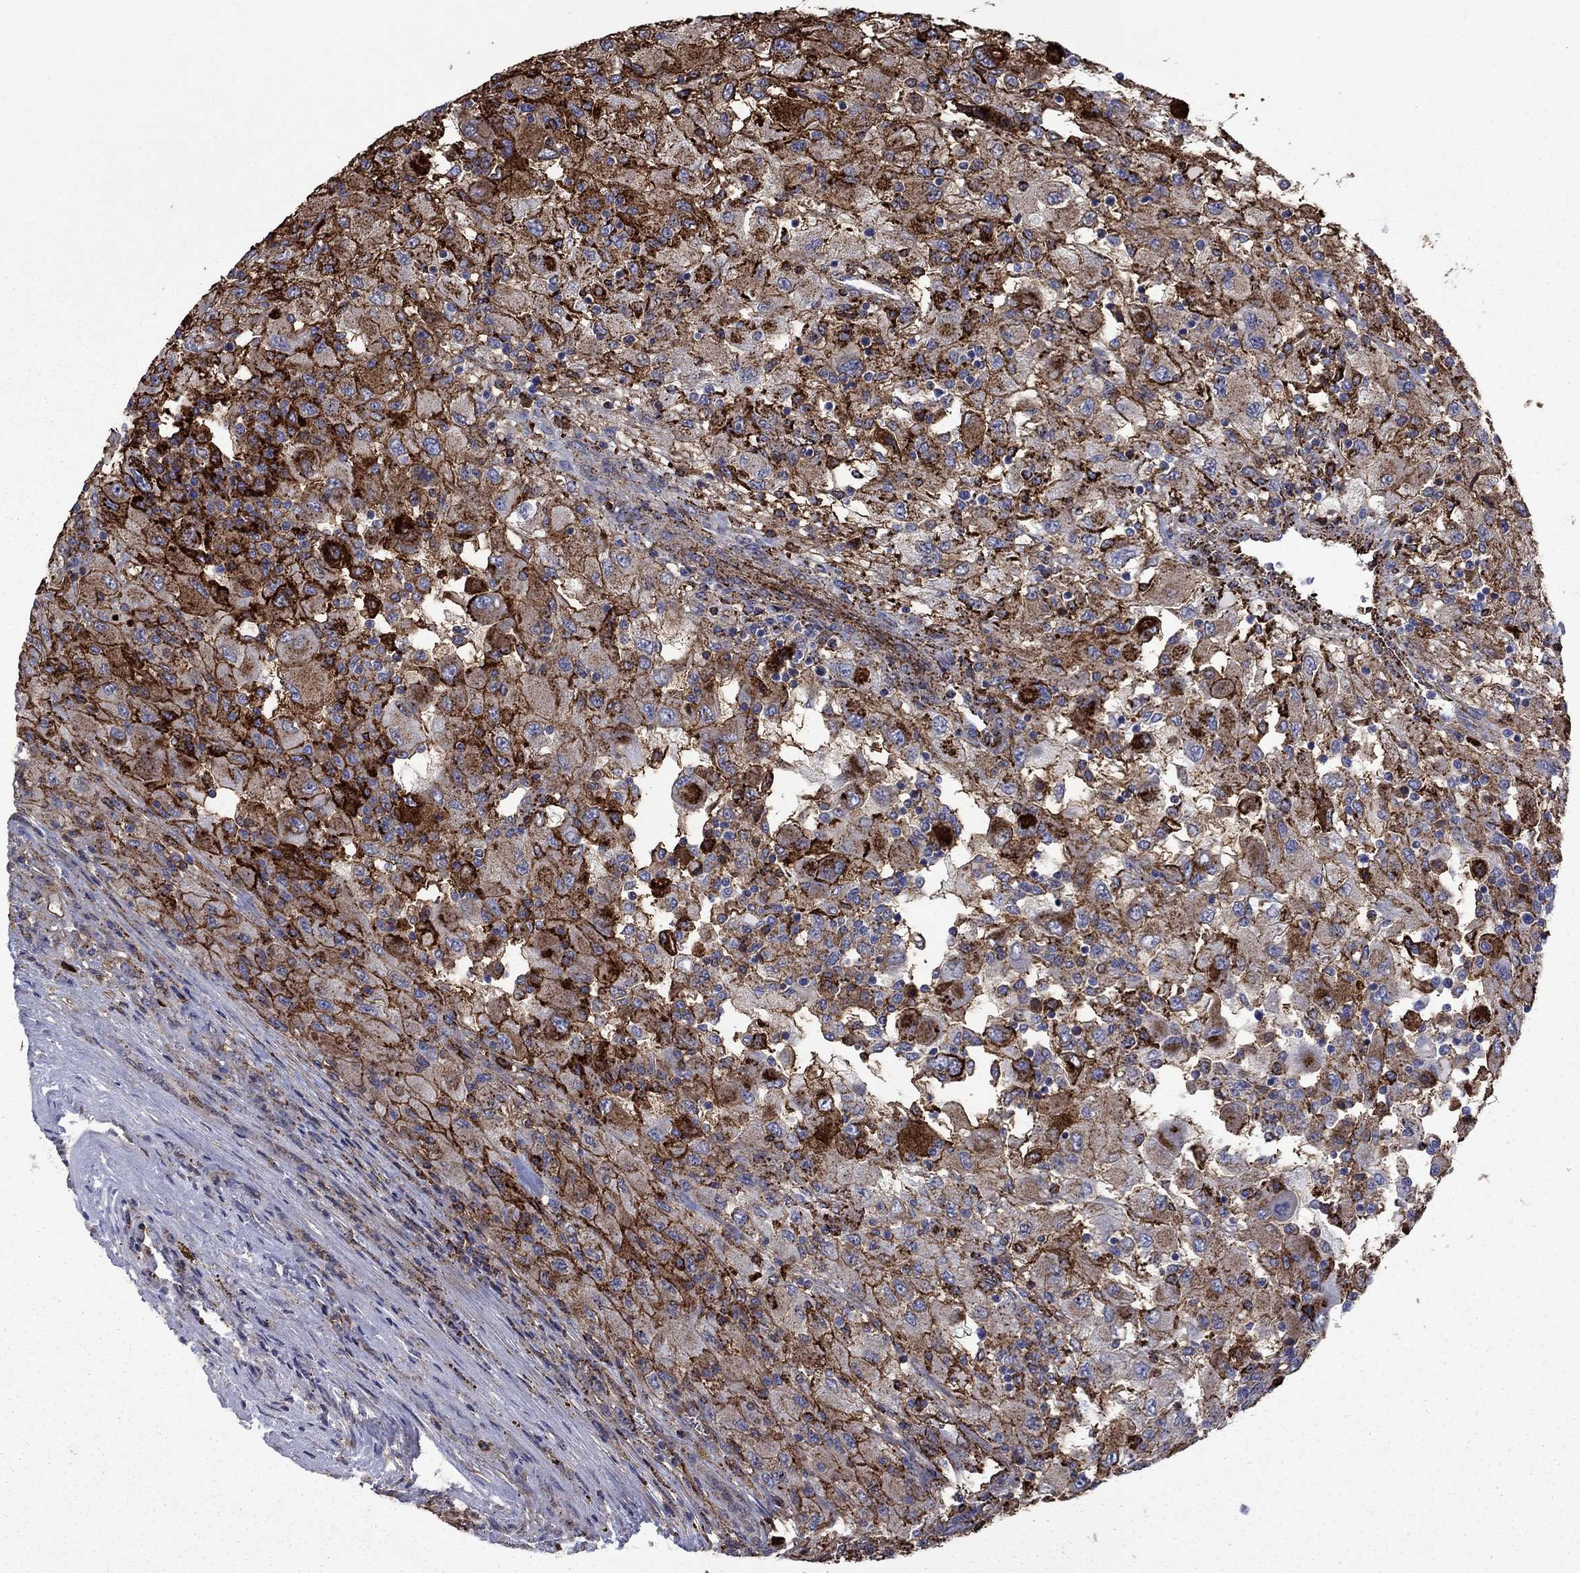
{"staining": {"intensity": "strong", "quantity": ">75%", "location": "cytoplasmic/membranous"}, "tissue": "renal cancer", "cell_type": "Tumor cells", "image_type": "cancer", "snomed": [{"axis": "morphology", "description": "Adenocarcinoma, NOS"}, {"axis": "topography", "description": "Kidney"}], "caption": "Adenocarcinoma (renal) tissue exhibits strong cytoplasmic/membranous staining in approximately >75% of tumor cells", "gene": "PLAU", "patient": {"sex": "female", "age": 67}}